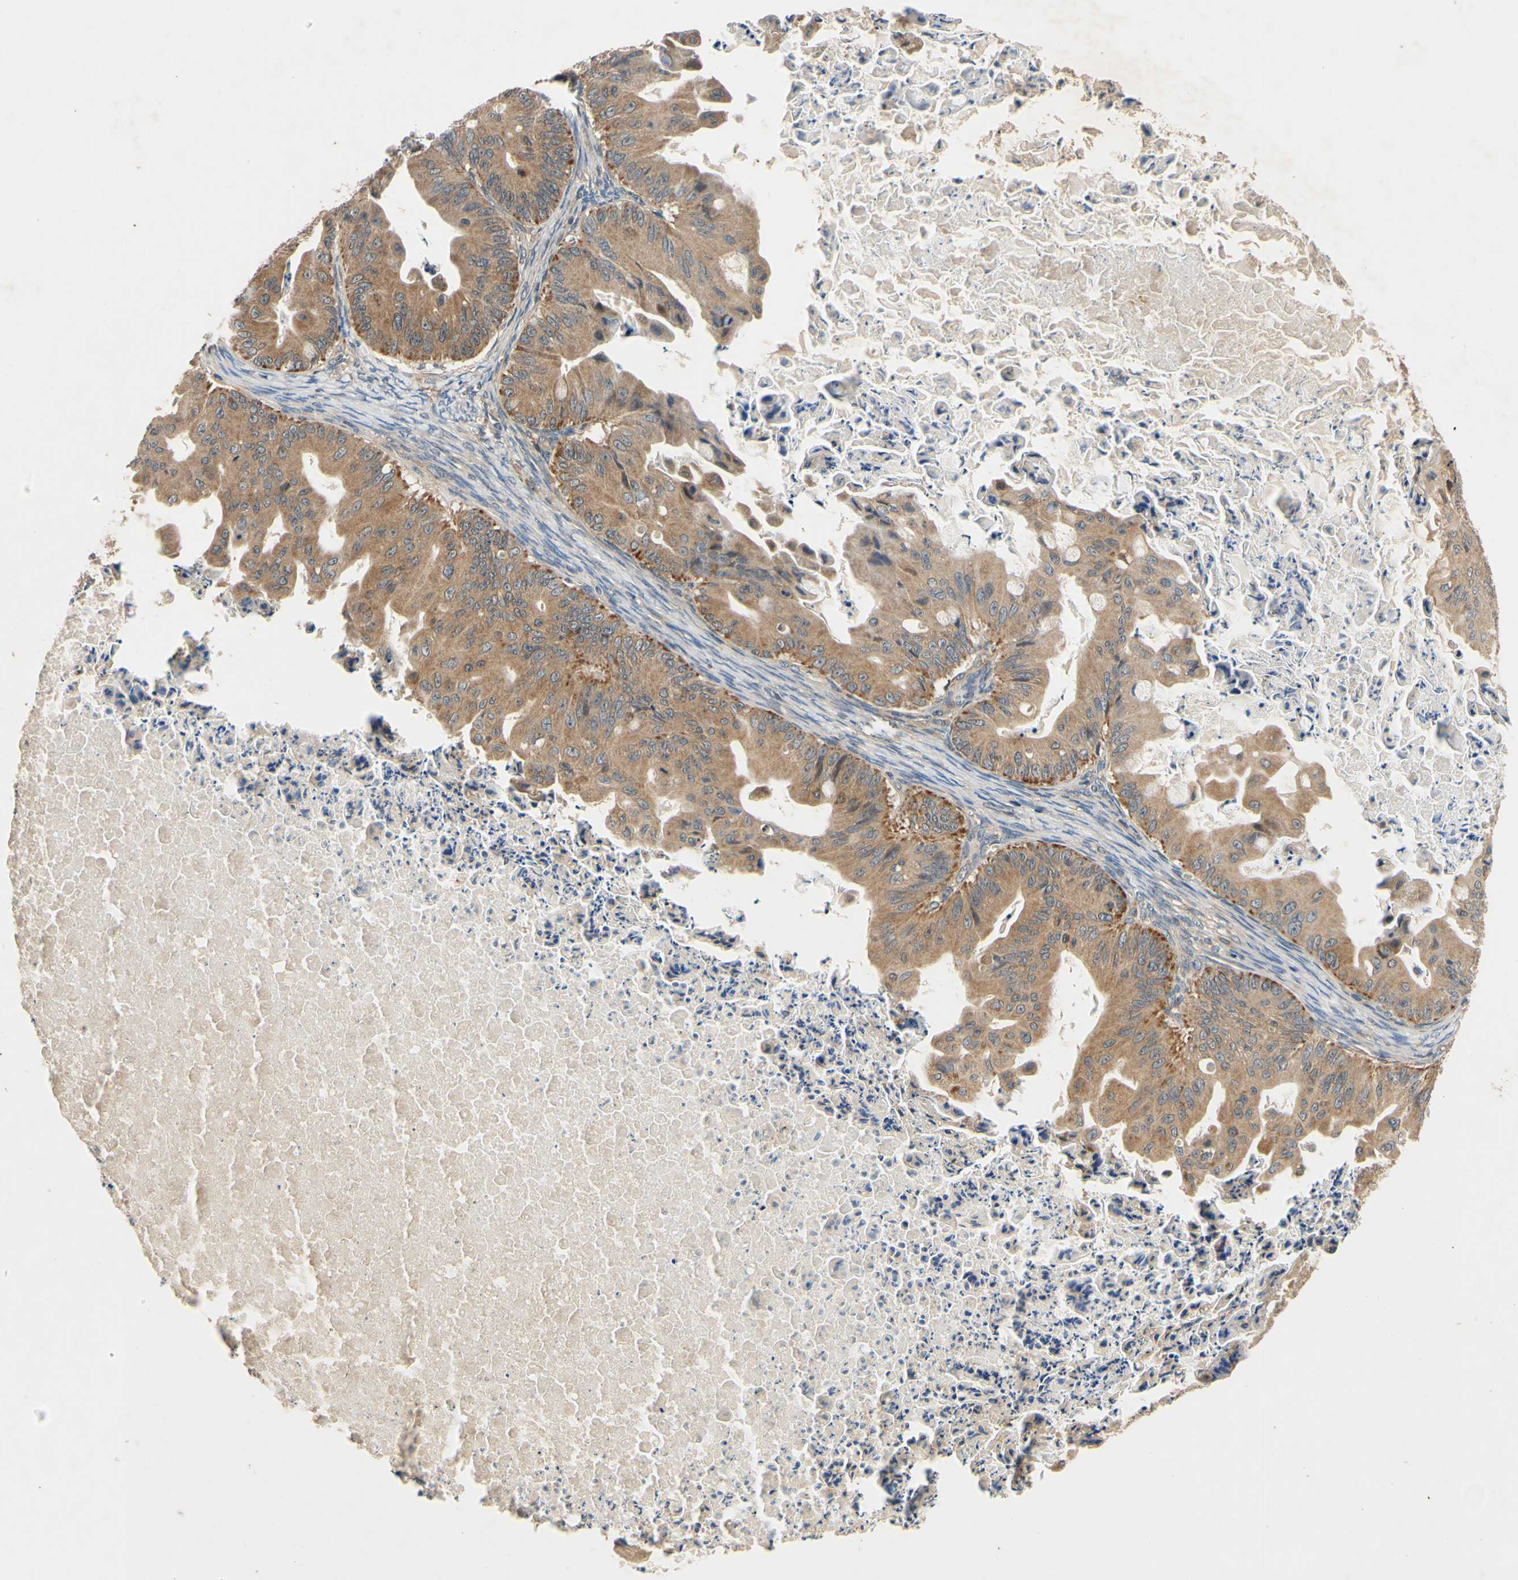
{"staining": {"intensity": "moderate", "quantity": ">75%", "location": "cytoplasmic/membranous"}, "tissue": "ovarian cancer", "cell_type": "Tumor cells", "image_type": "cancer", "snomed": [{"axis": "morphology", "description": "Cystadenocarcinoma, mucinous, NOS"}, {"axis": "topography", "description": "Ovary"}], "caption": "Mucinous cystadenocarcinoma (ovarian) stained with DAB (3,3'-diaminobenzidine) immunohistochemistry (IHC) demonstrates medium levels of moderate cytoplasmic/membranous staining in approximately >75% of tumor cells. (DAB (3,3'-diaminobenzidine) IHC with brightfield microscopy, high magnification).", "gene": "PLA2G4A", "patient": {"sex": "female", "age": 37}}